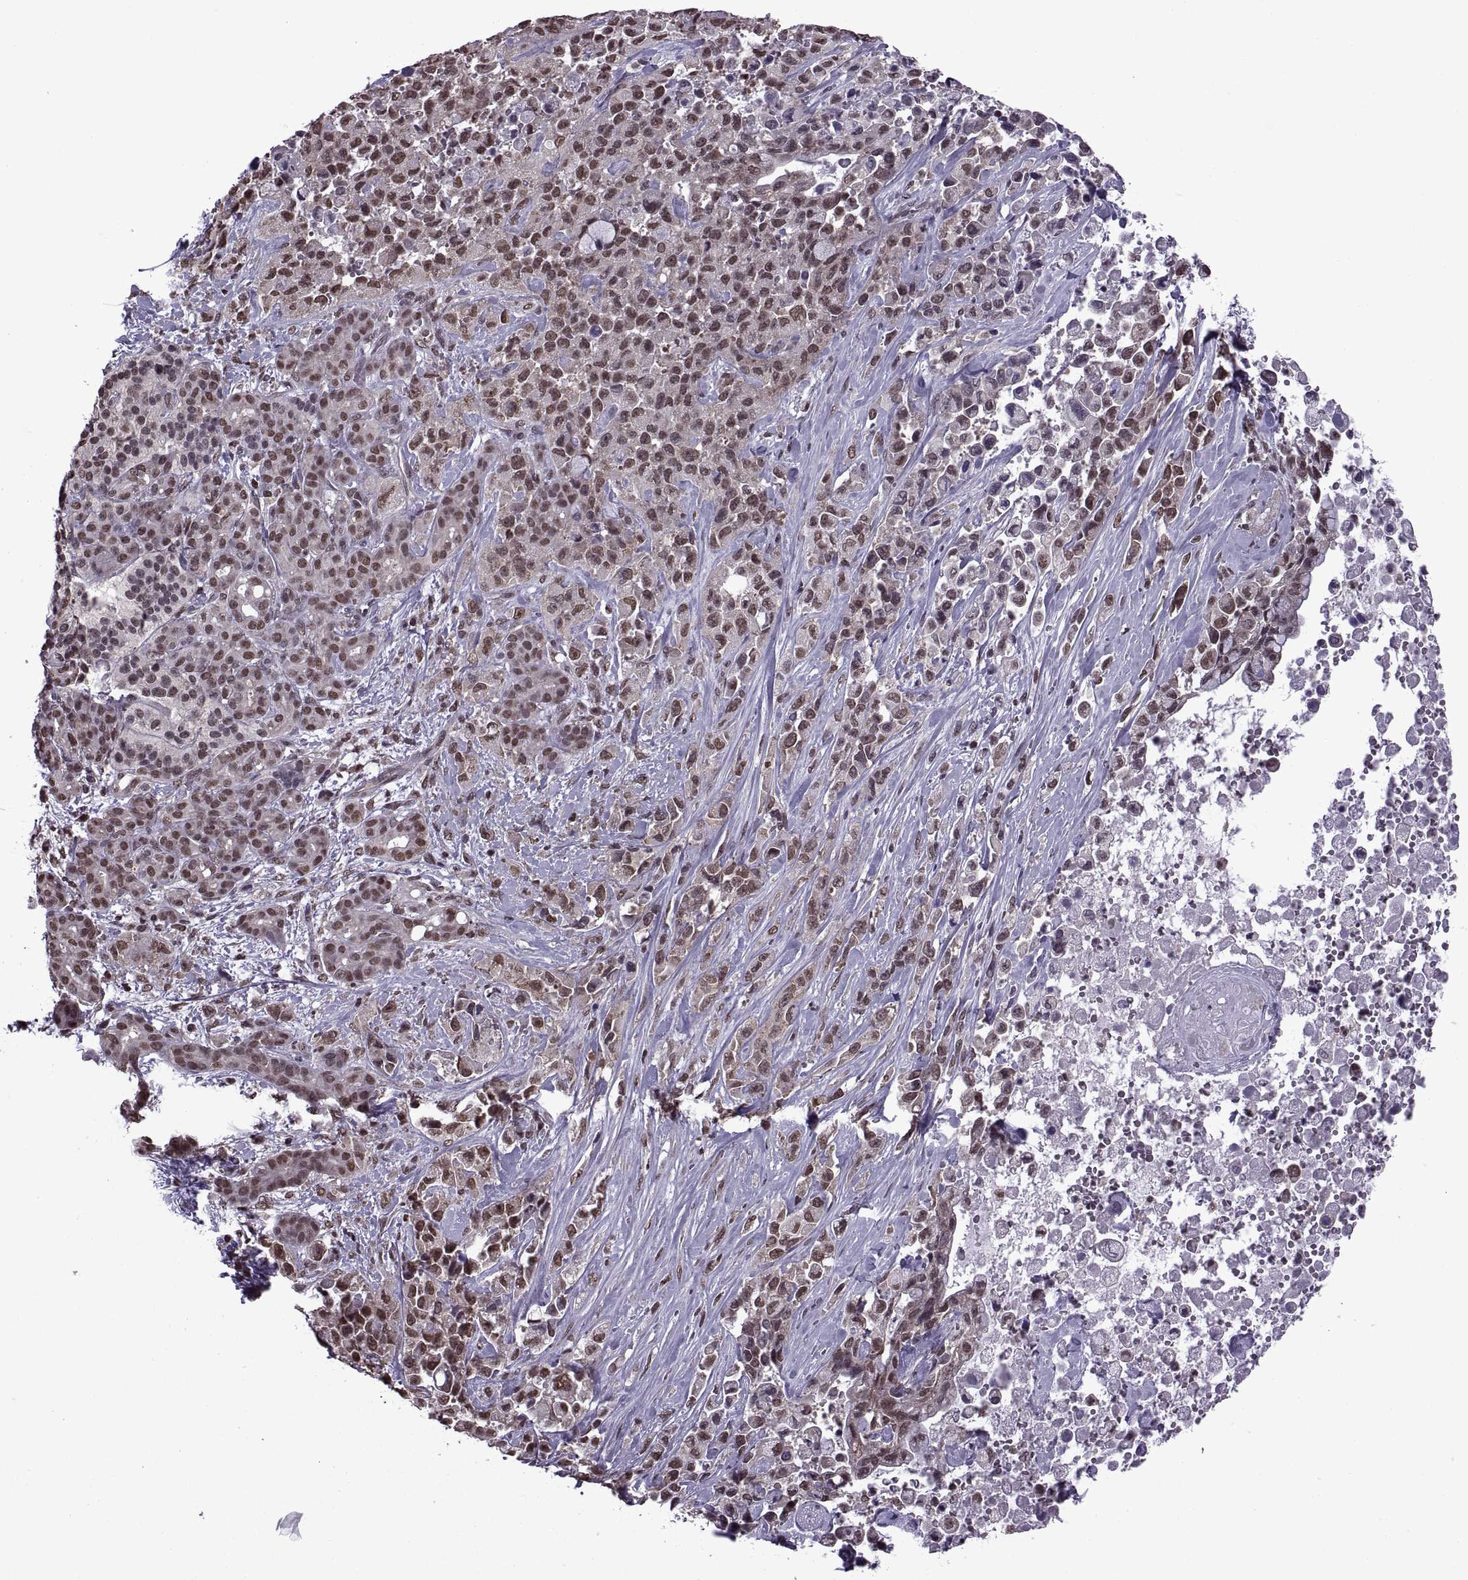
{"staining": {"intensity": "moderate", "quantity": ">75%", "location": "nuclear"}, "tissue": "pancreatic cancer", "cell_type": "Tumor cells", "image_type": "cancer", "snomed": [{"axis": "morphology", "description": "Adenocarcinoma, NOS"}, {"axis": "topography", "description": "Pancreas"}], "caption": "There is medium levels of moderate nuclear staining in tumor cells of pancreatic cancer, as demonstrated by immunohistochemical staining (brown color).", "gene": "INTS3", "patient": {"sex": "male", "age": 44}}